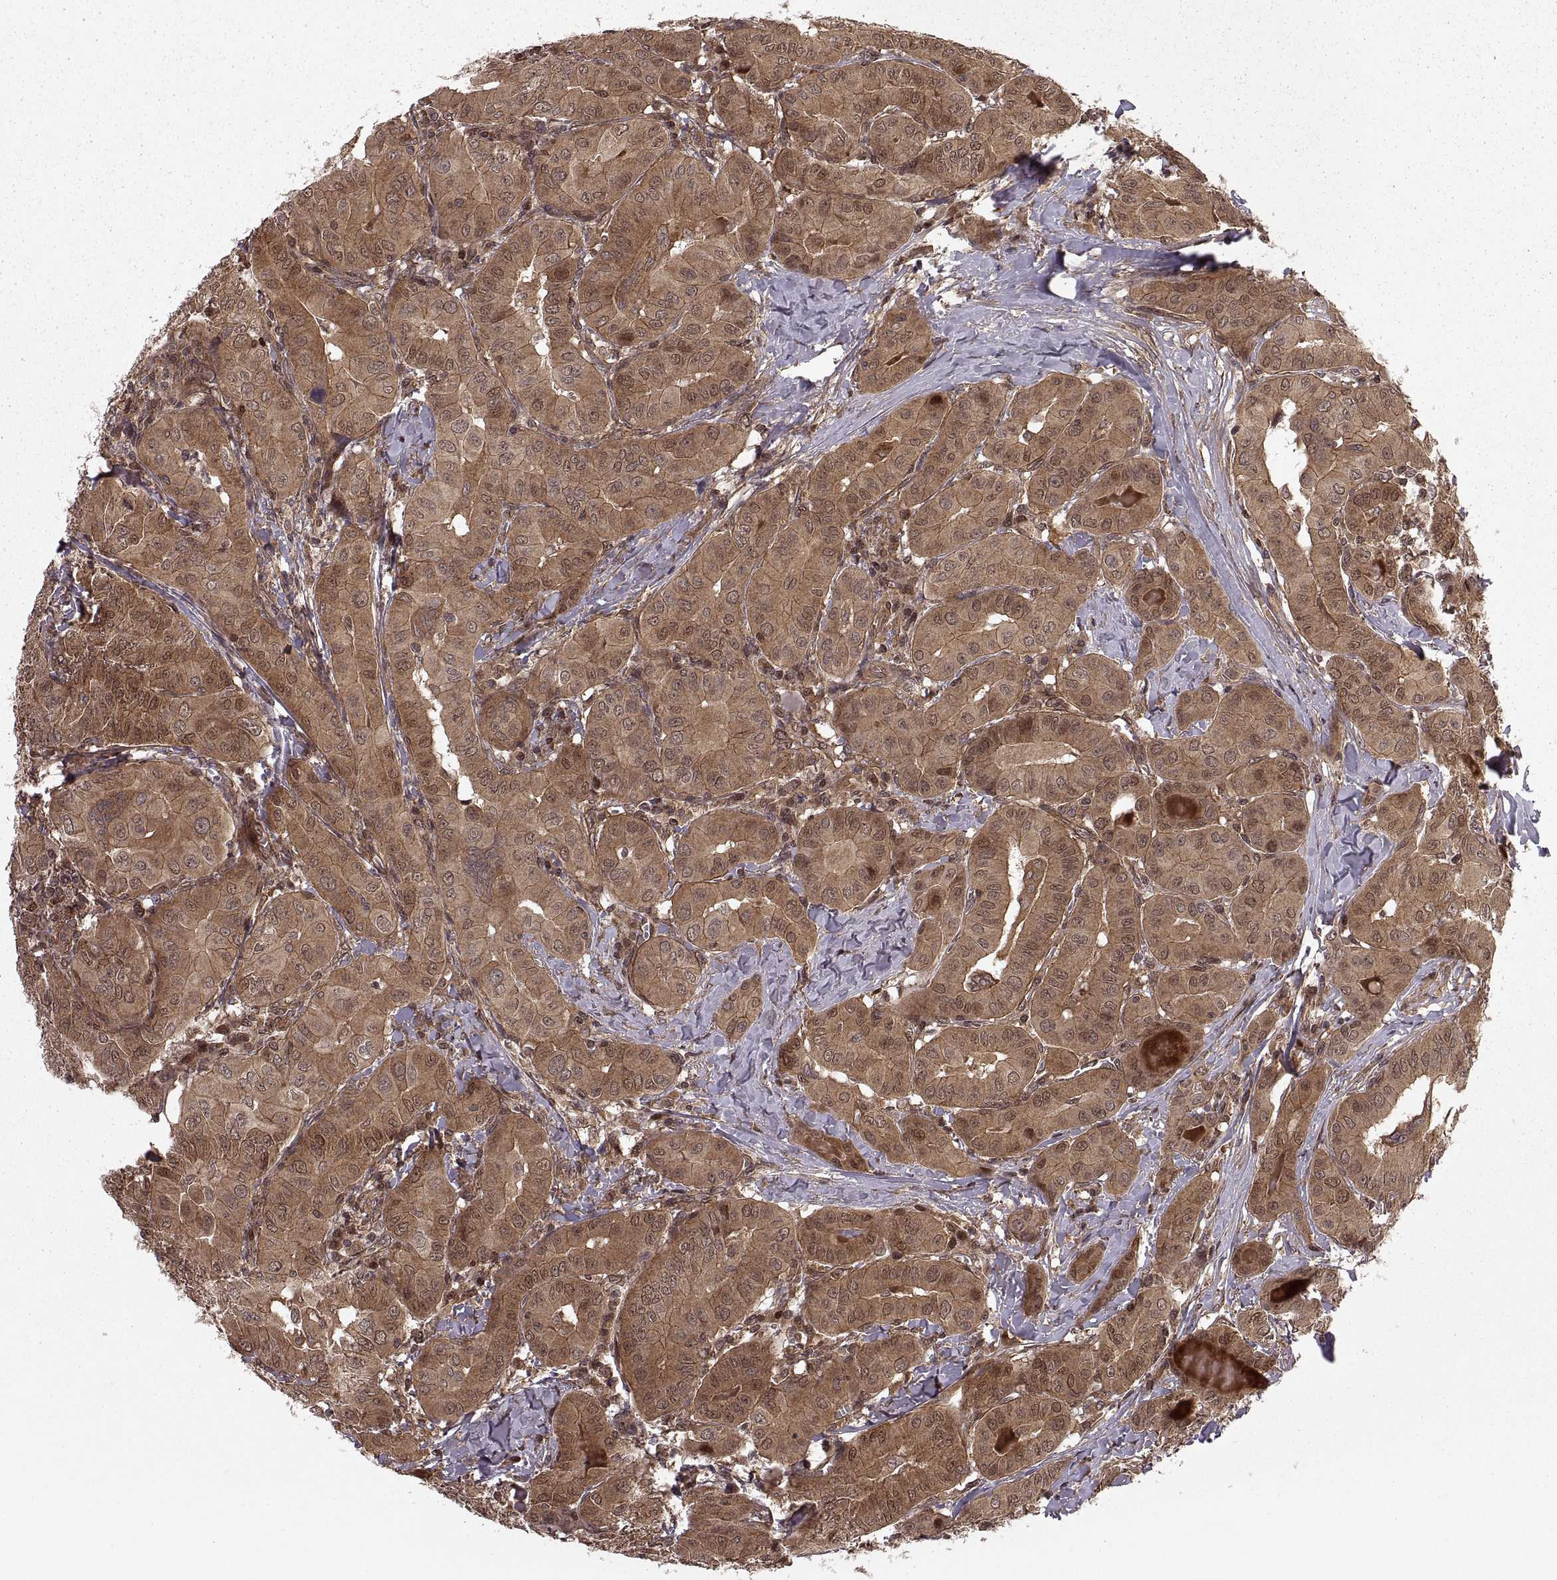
{"staining": {"intensity": "moderate", "quantity": ">75%", "location": "cytoplasmic/membranous"}, "tissue": "thyroid cancer", "cell_type": "Tumor cells", "image_type": "cancer", "snomed": [{"axis": "morphology", "description": "Papillary adenocarcinoma, NOS"}, {"axis": "topography", "description": "Thyroid gland"}], "caption": "The histopathology image demonstrates immunohistochemical staining of thyroid cancer (papillary adenocarcinoma). There is moderate cytoplasmic/membranous staining is appreciated in about >75% of tumor cells. The staining is performed using DAB (3,3'-diaminobenzidine) brown chromogen to label protein expression. The nuclei are counter-stained blue using hematoxylin.", "gene": "DEDD", "patient": {"sex": "female", "age": 37}}